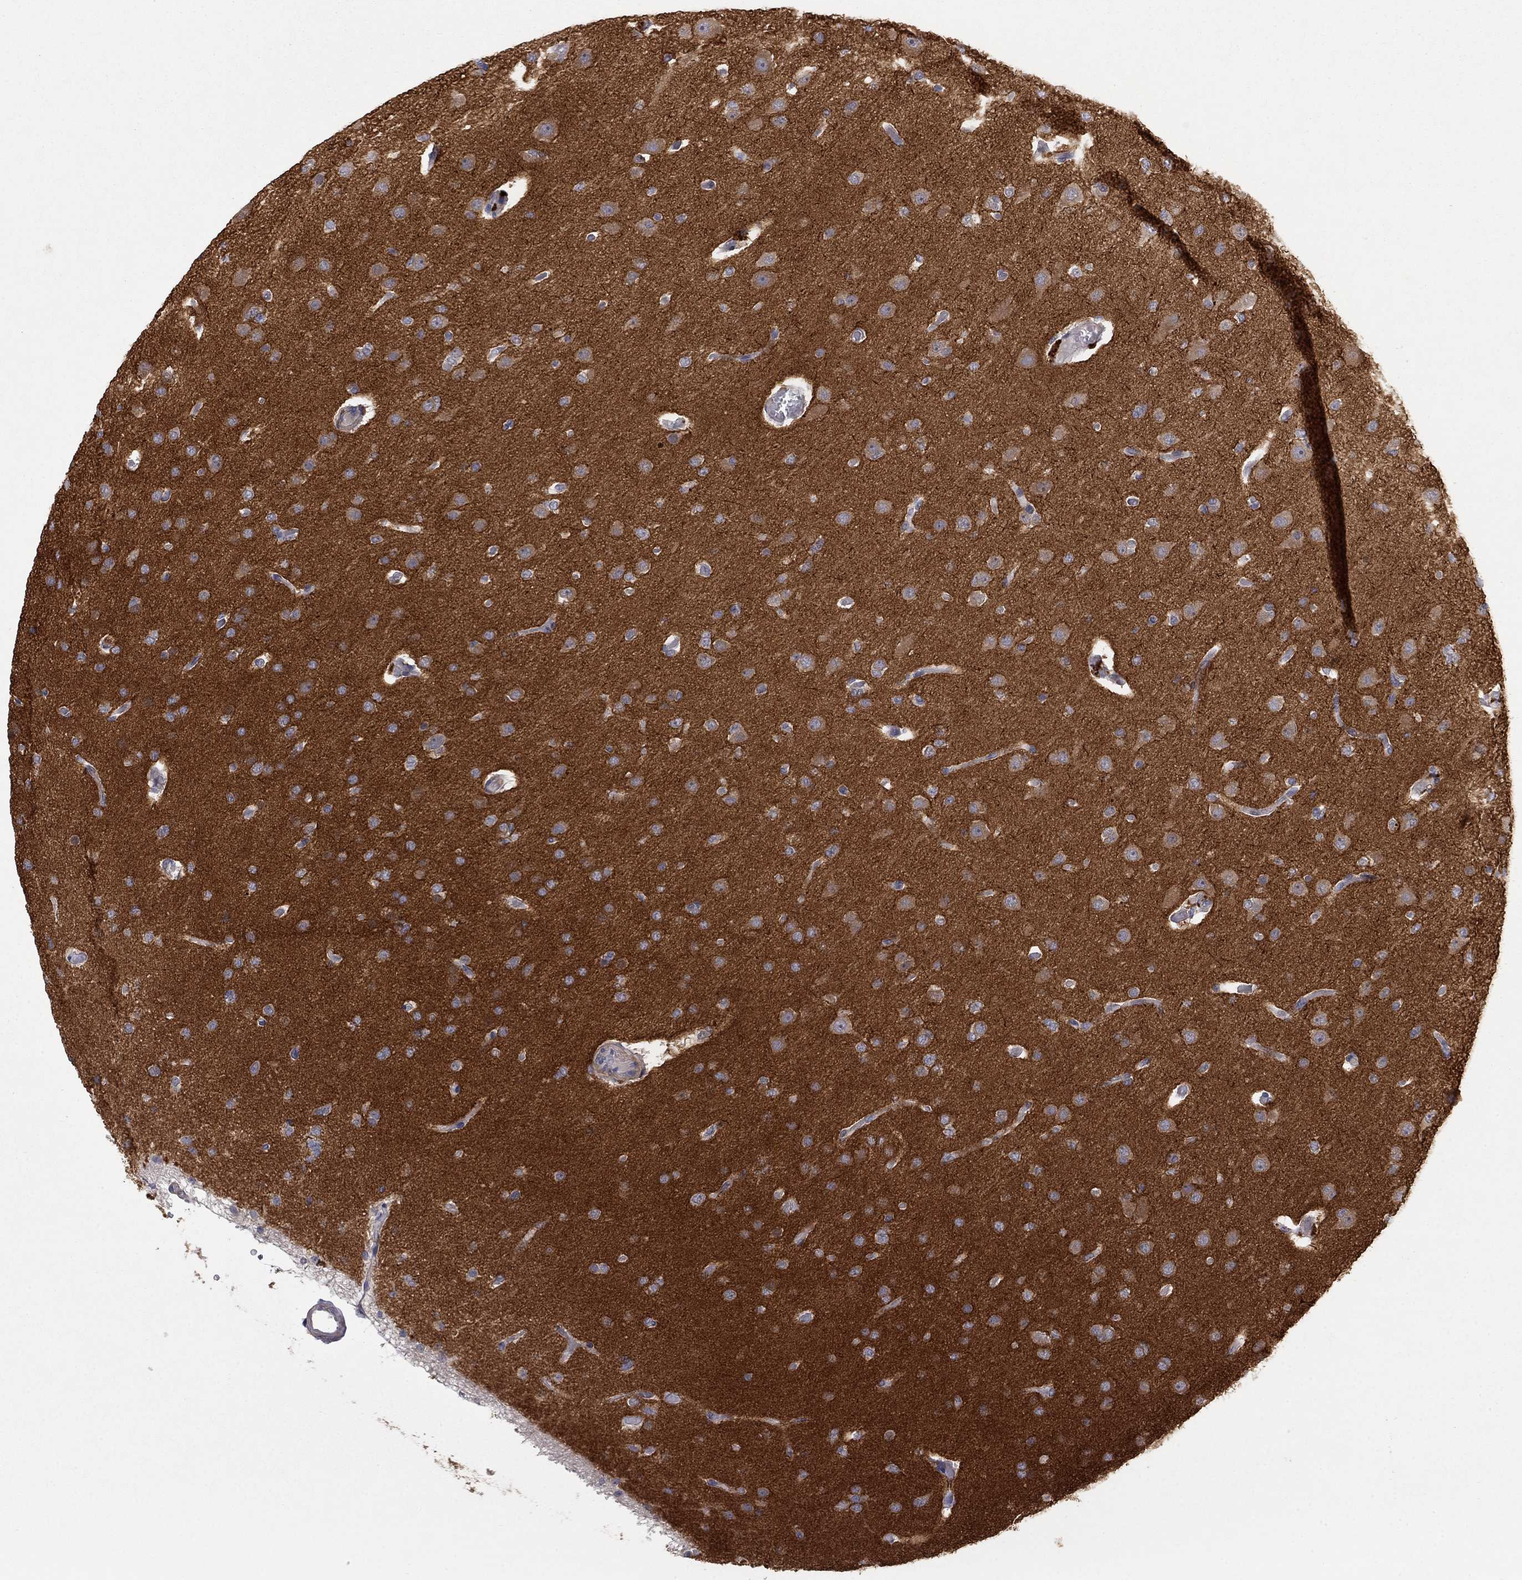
{"staining": {"intensity": "negative", "quantity": "none", "location": "none"}, "tissue": "glioma", "cell_type": "Tumor cells", "image_type": "cancer", "snomed": [{"axis": "morphology", "description": "Glioma, malignant, Low grade"}, {"axis": "topography", "description": "Brain"}], "caption": "Glioma stained for a protein using immunohistochemistry demonstrates no positivity tumor cells.", "gene": "AMN1", "patient": {"sex": "male", "age": 41}}